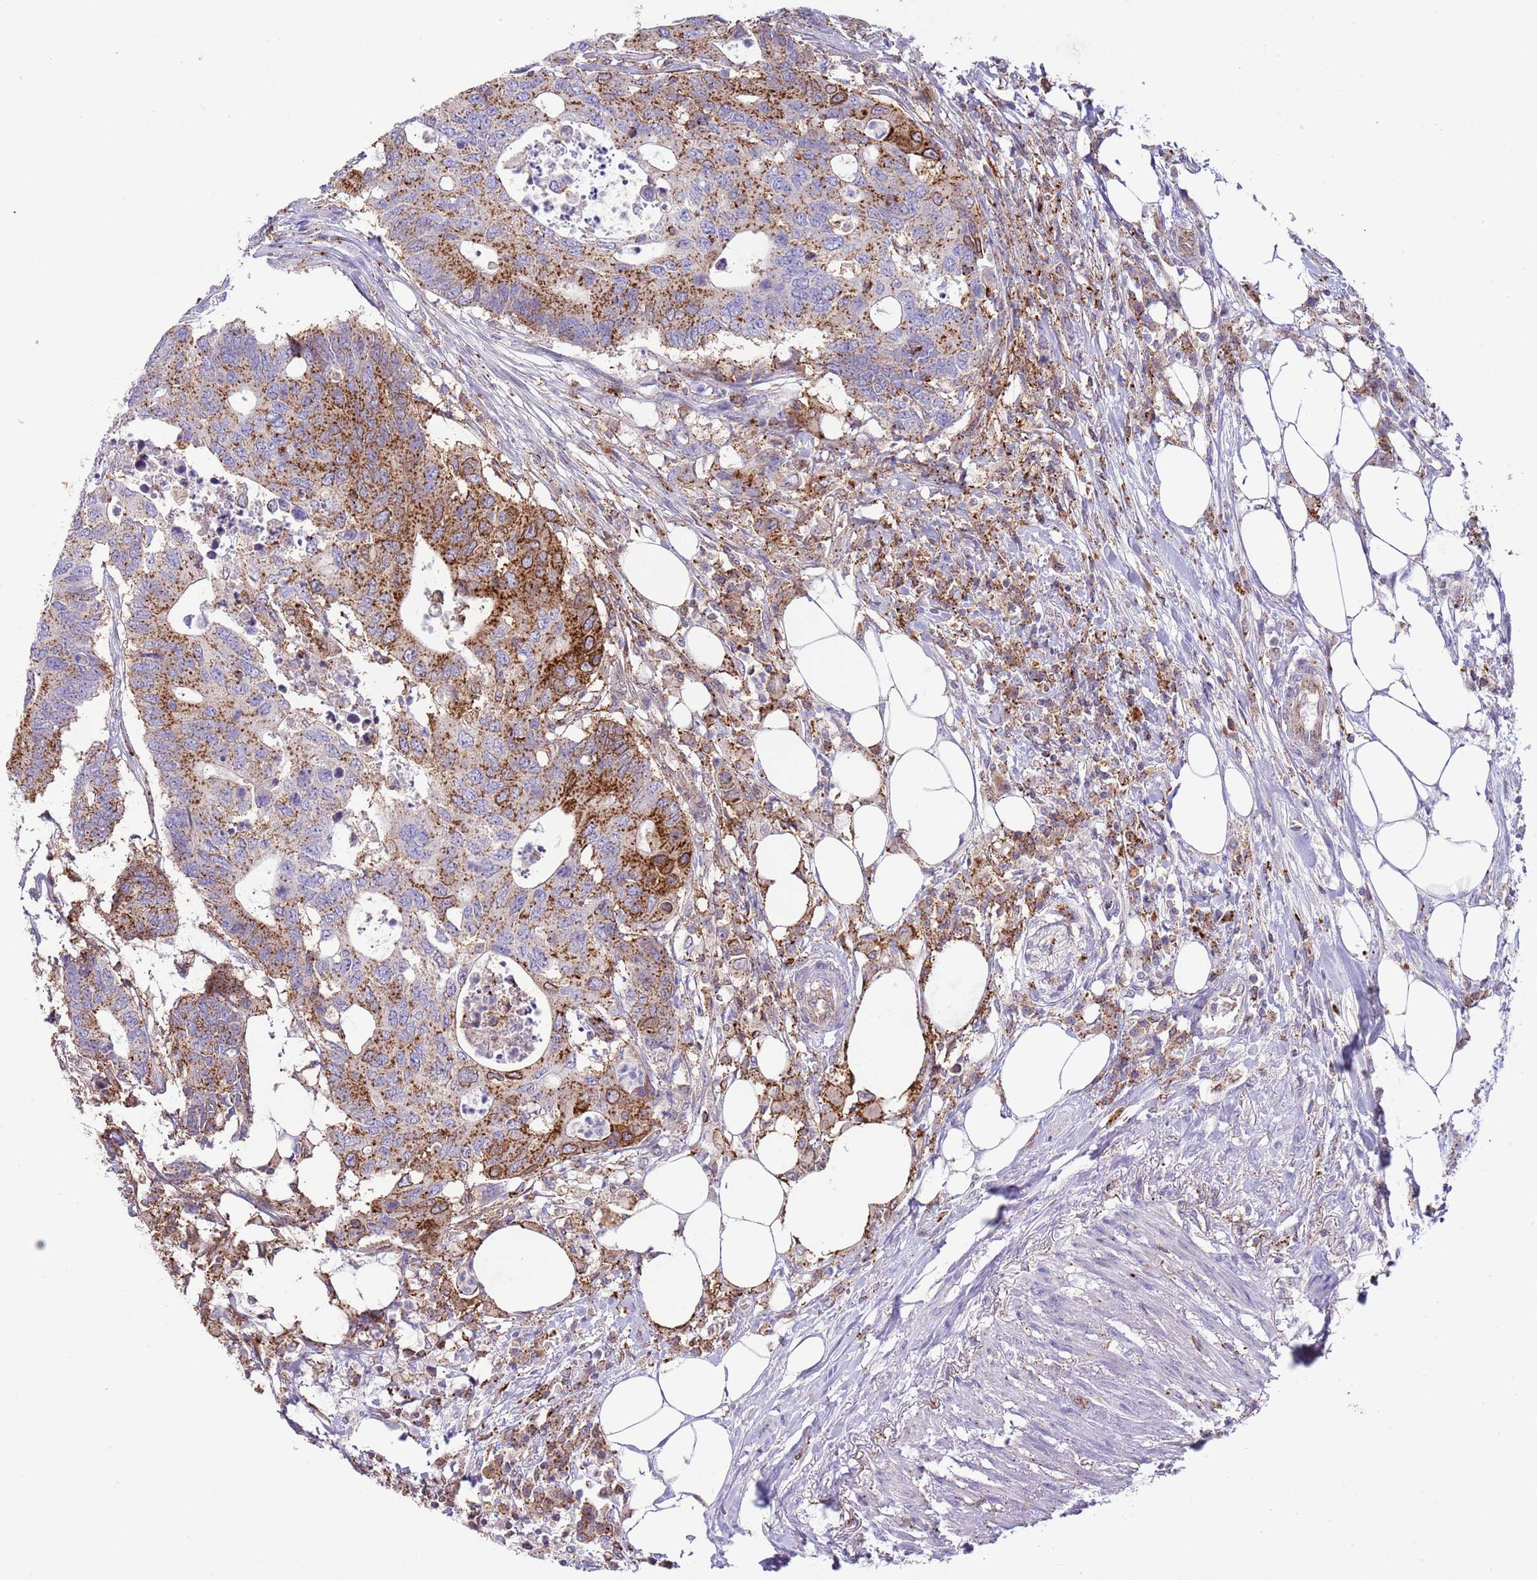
{"staining": {"intensity": "strong", "quantity": "25%-75%", "location": "cytoplasmic/membranous"}, "tissue": "colorectal cancer", "cell_type": "Tumor cells", "image_type": "cancer", "snomed": [{"axis": "morphology", "description": "Adenocarcinoma, NOS"}, {"axis": "topography", "description": "Colon"}], "caption": "The immunohistochemical stain highlights strong cytoplasmic/membranous positivity in tumor cells of colorectal cancer tissue.", "gene": "ABHD17A", "patient": {"sex": "male", "age": 71}}